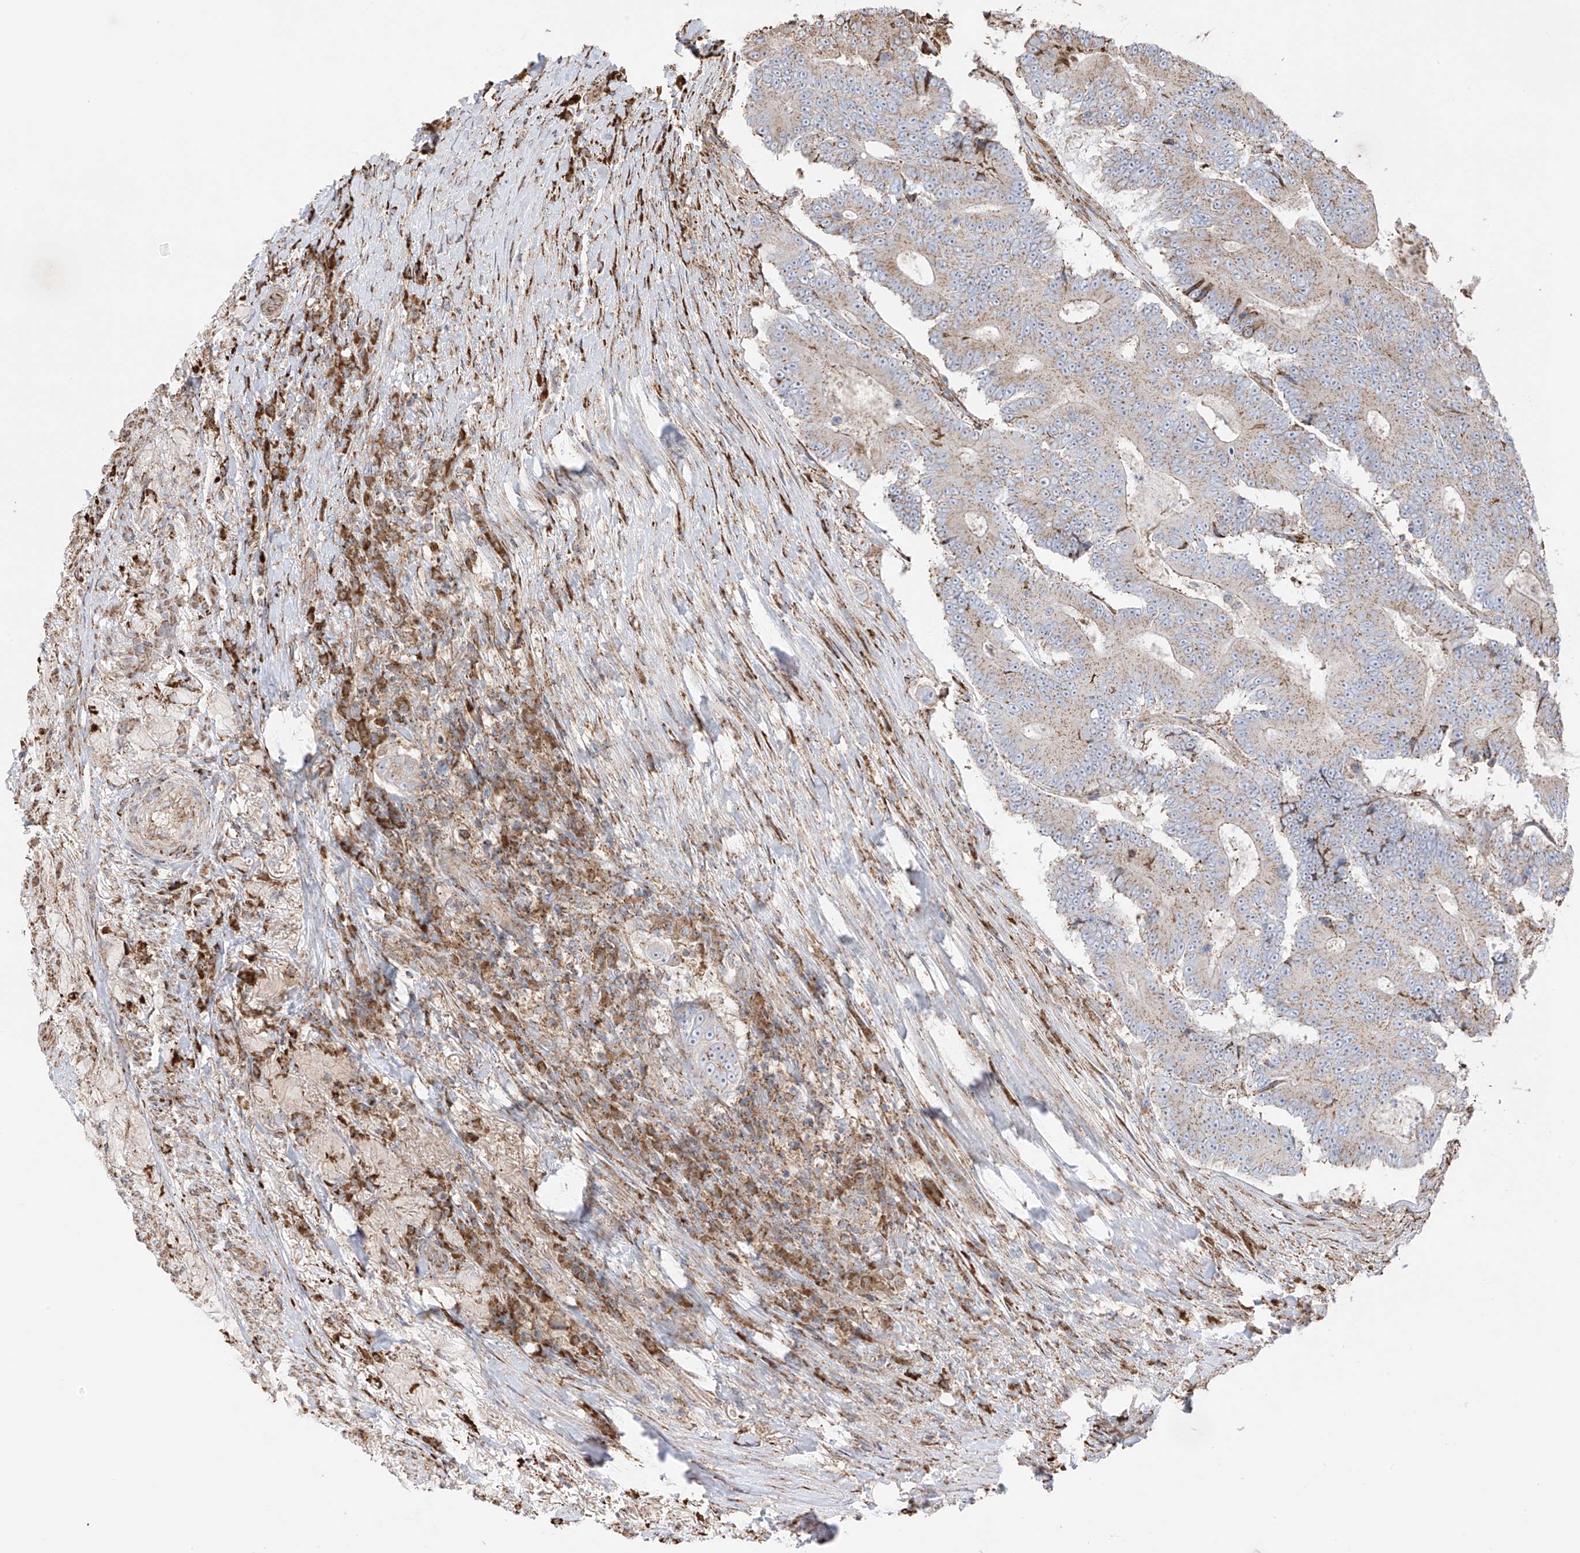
{"staining": {"intensity": "weak", "quantity": ">75%", "location": "cytoplasmic/membranous"}, "tissue": "colorectal cancer", "cell_type": "Tumor cells", "image_type": "cancer", "snomed": [{"axis": "morphology", "description": "Adenocarcinoma, NOS"}, {"axis": "topography", "description": "Colon"}], "caption": "This image exhibits immunohistochemistry staining of colorectal cancer (adenocarcinoma), with low weak cytoplasmic/membranous expression in approximately >75% of tumor cells.", "gene": "XKR3", "patient": {"sex": "male", "age": 83}}